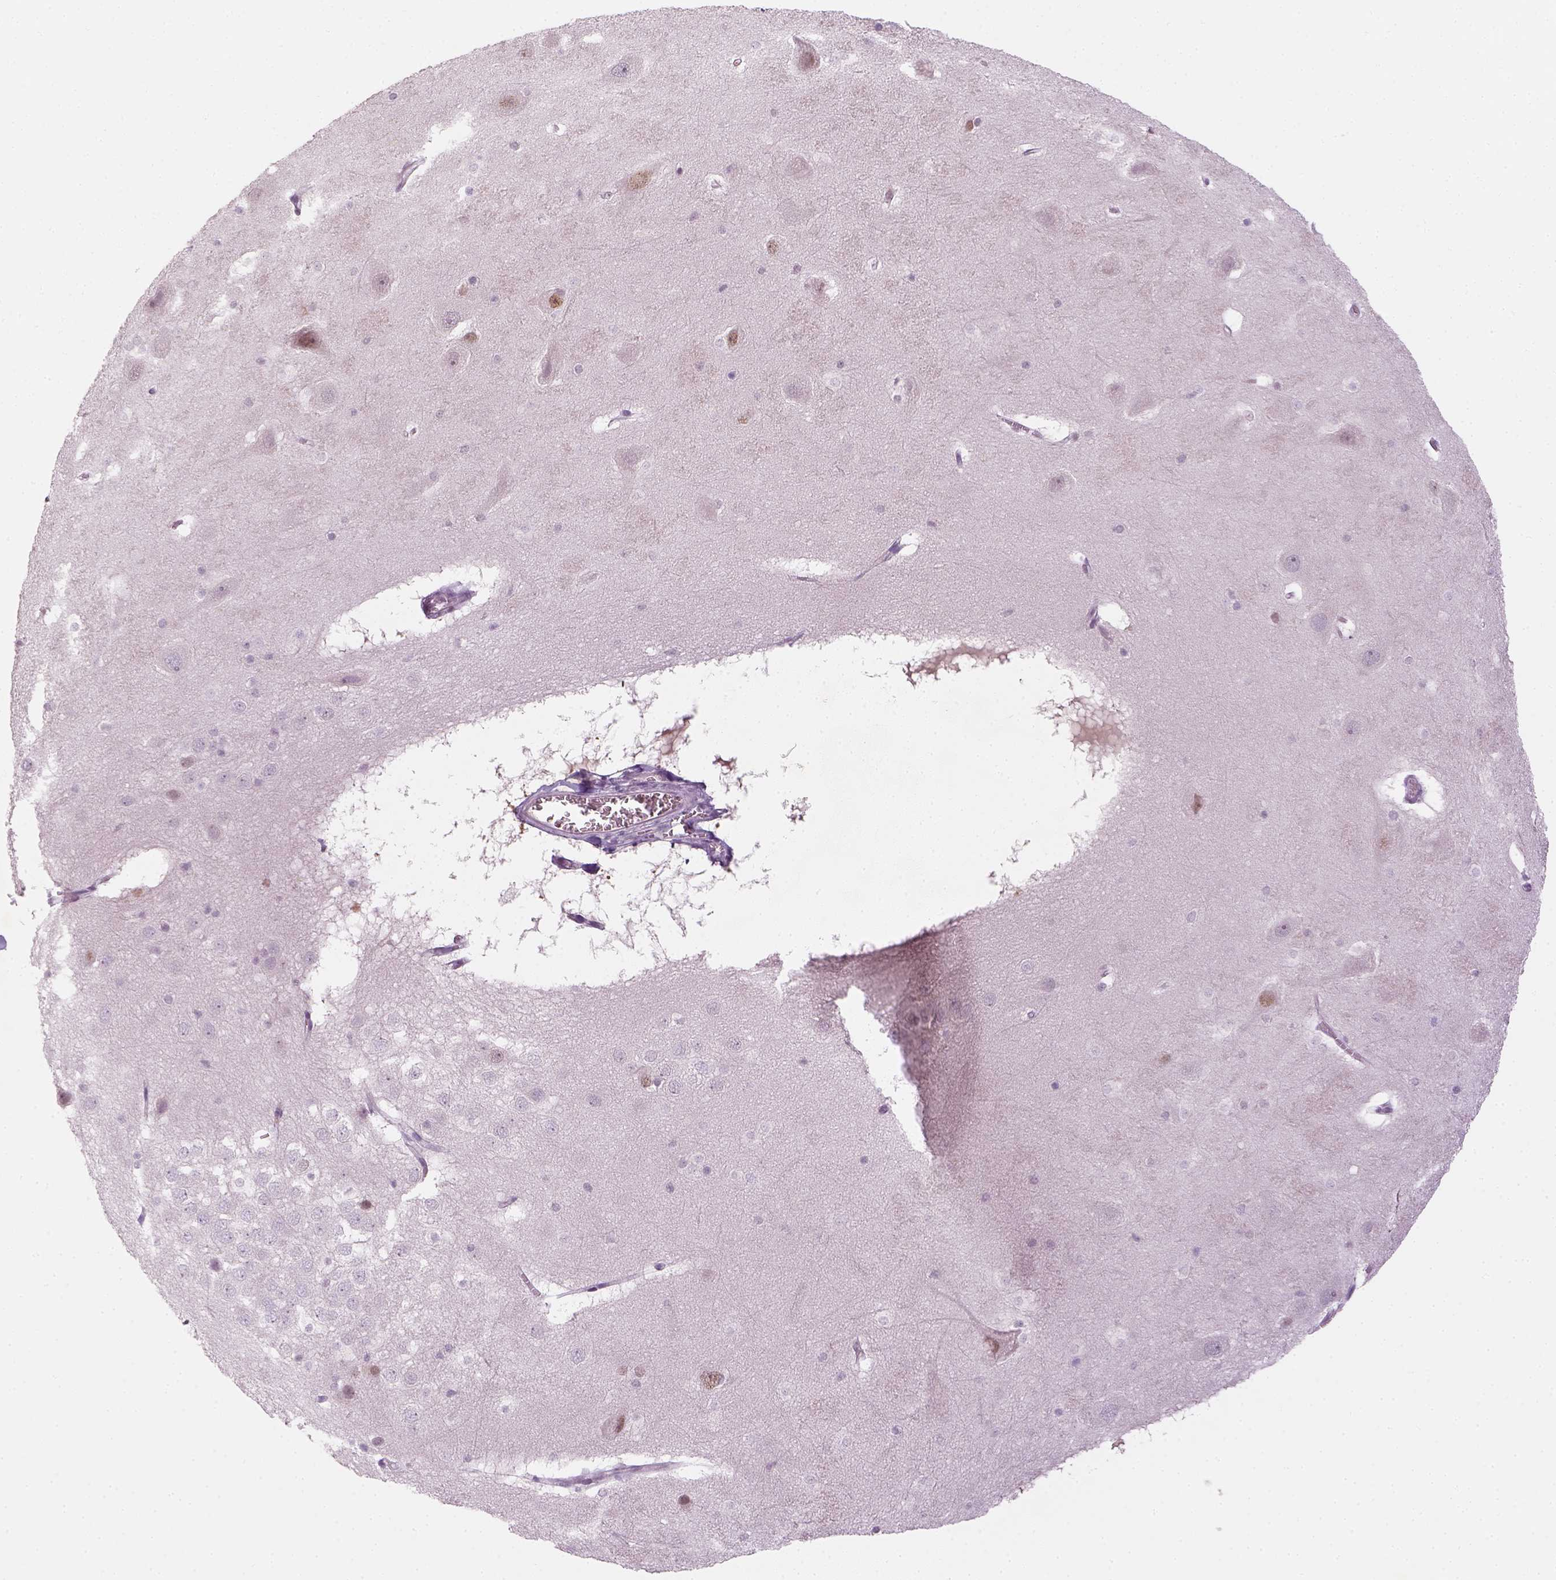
{"staining": {"intensity": "negative", "quantity": "none", "location": "none"}, "tissue": "hippocampus", "cell_type": "Glial cells", "image_type": "normal", "snomed": [{"axis": "morphology", "description": "Normal tissue, NOS"}, {"axis": "topography", "description": "Hippocampus"}], "caption": "Immunohistochemistry (IHC) photomicrograph of normal hippocampus: hippocampus stained with DAB (3,3'-diaminobenzidine) reveals no significant protein staining in glial cells. Nuclei are stained in blue.", "gene": "MAGEB3", "patient": {"sex": "male", "age": 45}}